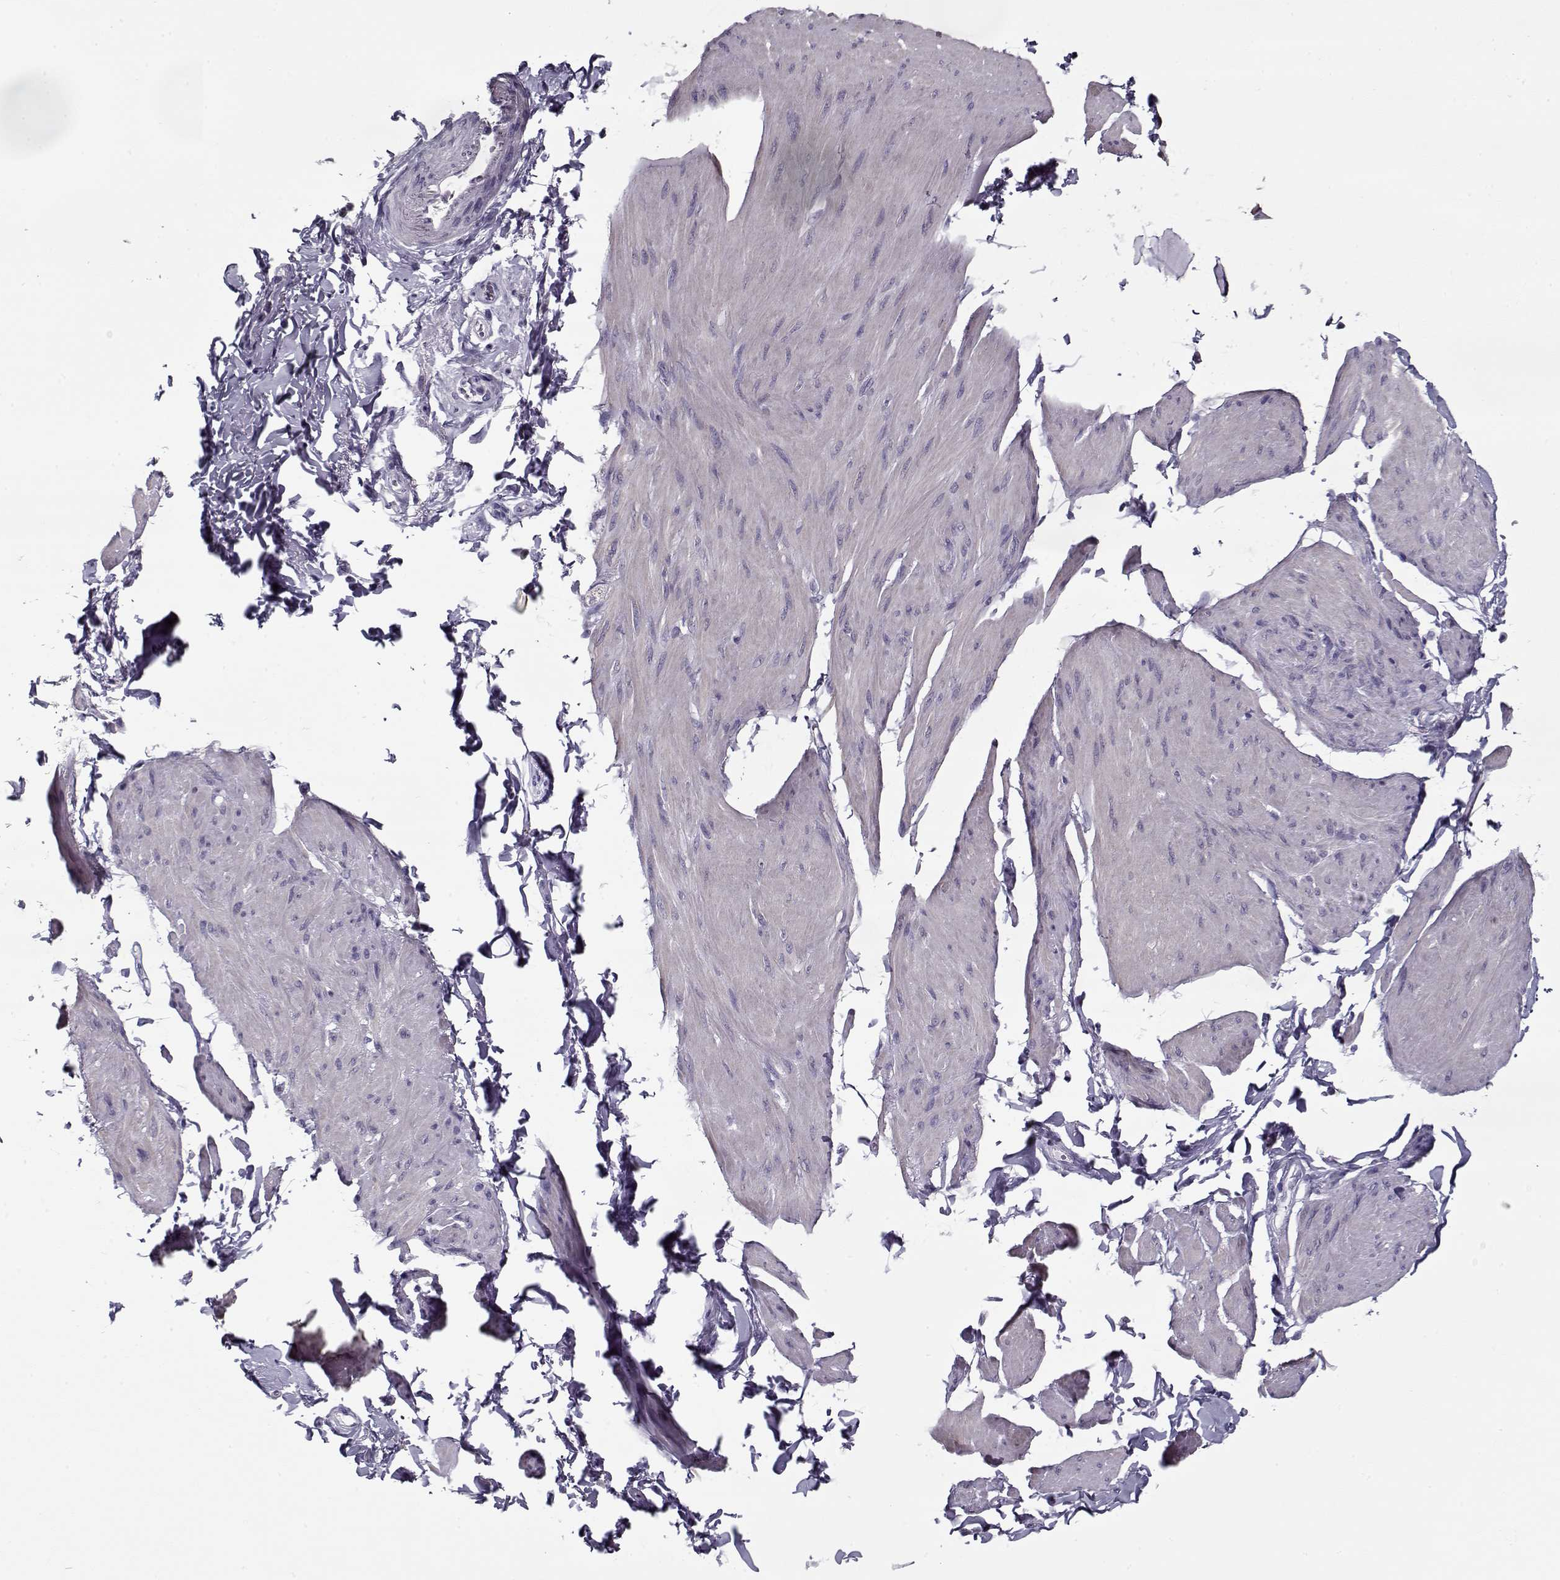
{"staining": {"intensity": "negative", "quantity": "none", "location": "none"}, "tissue": "smooth muscle", "cell_type": "Smooth muscle cells", "image_type": "normal", "snomed": [{"axis": "morphology", "description": "Normal tissue, NOS"}, {"axis": "topography", "description": "Adipose tissue"}, {"axis": "topography", "description": "Smooth muscle"}, {"axis": "topography", "description": "Peripheral nerve tissue"}], "caption": "Smooth muscle cells show no significant positivity in benign smooth muscle. (Brightfield microscopy of DAB (3,3'-diaminobenzidine) IHC at high magnification).", "gene": "RNF32", "patient": {"sex": "male", "age": 83}}